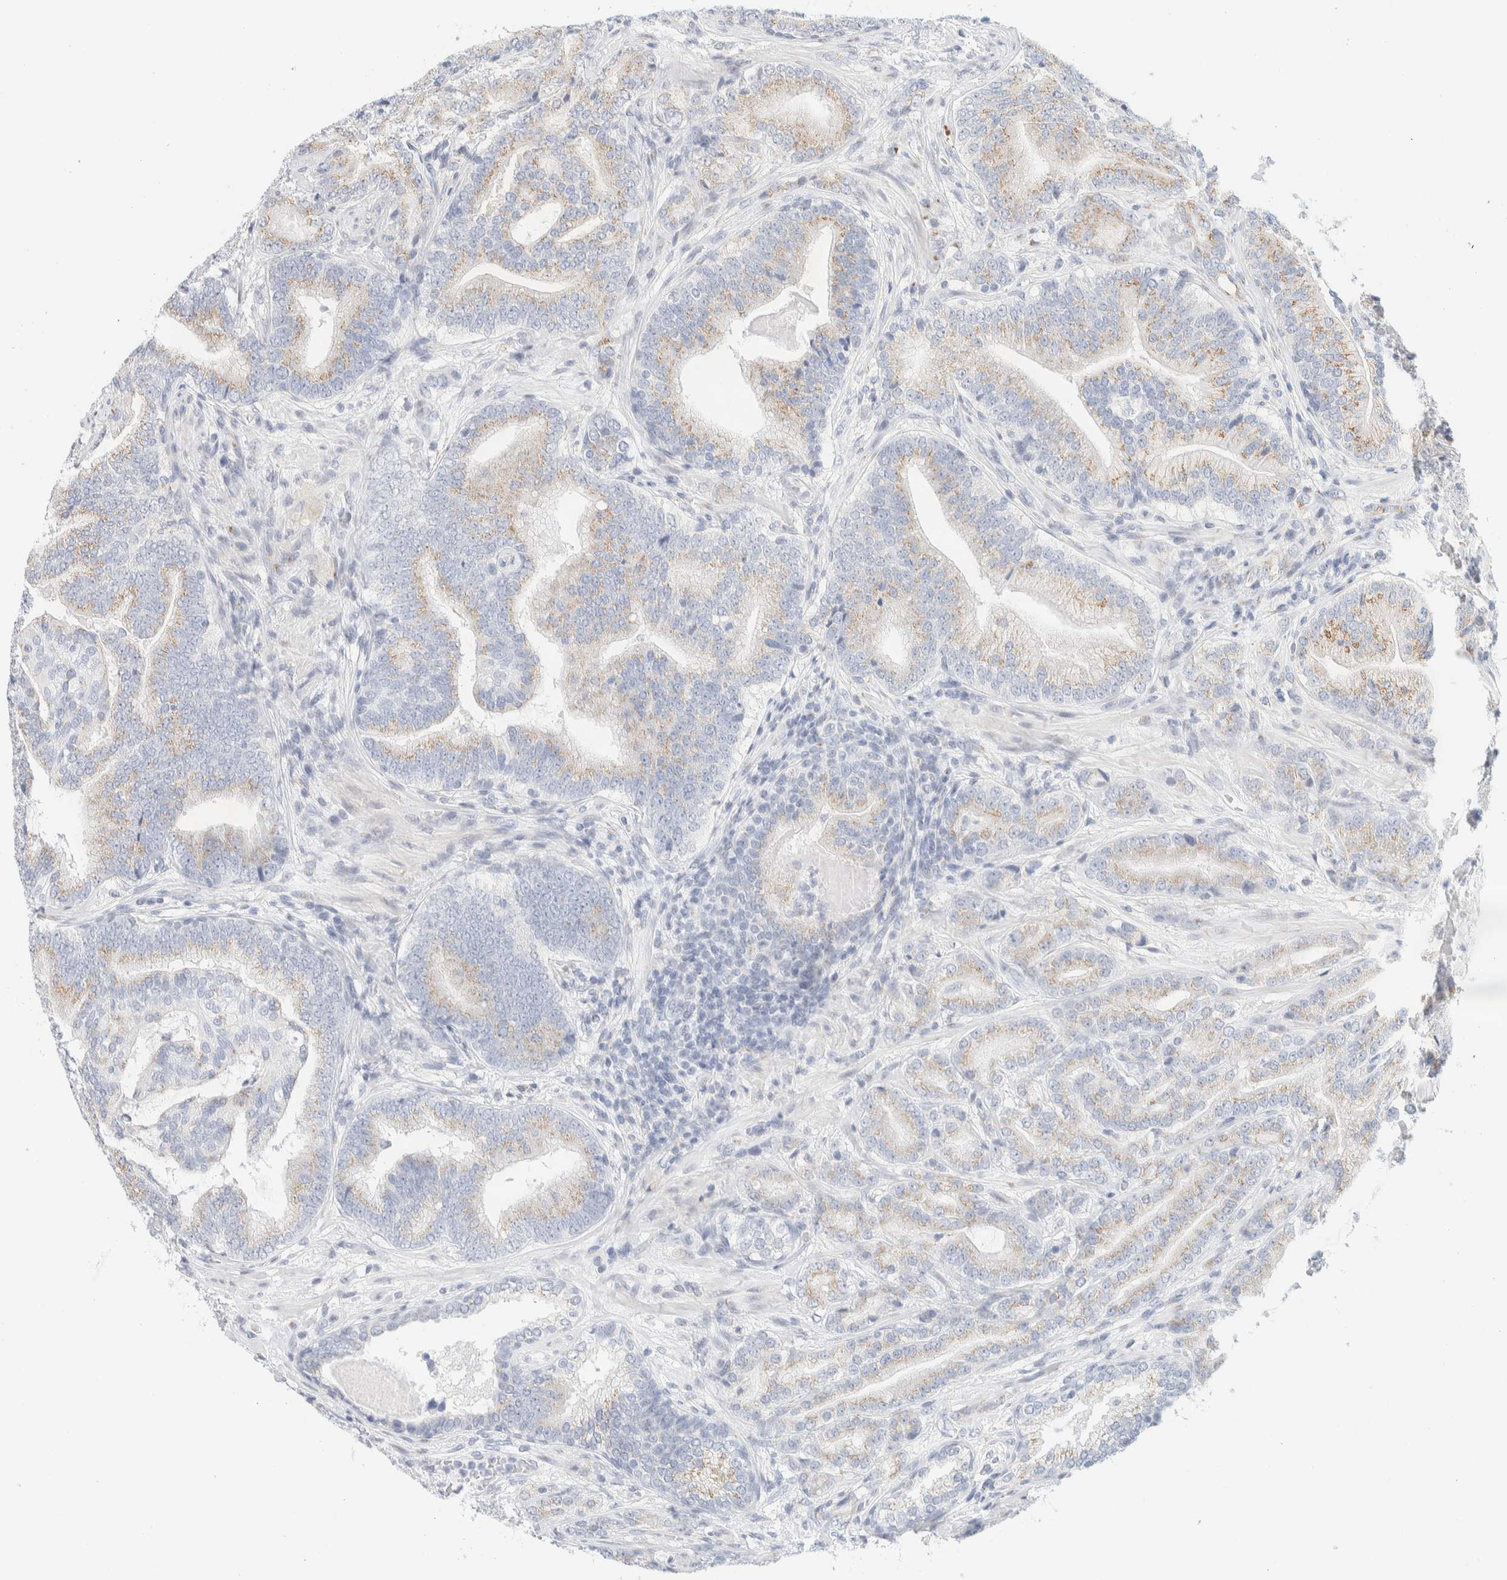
{"staining": {"intensity": "weak", "quantity": ">75%", "location": "cytoplasmic/membranous"}, "tissue": "prostate cancer", "cell_type": "Tumor cells", "image_type": "cancer", "snomed": [{"axis": "morphology", "description": "Adenocarcinoma, High grade"}, {"axis": "topography", "description": "Prostate"}], "caption": "This is a micrograph of immunohistochemistry (IHC) staining of prostate cancer (high-grade adenocarcinoma), which shows weak staining in the cytoplasmic/membranous of tumor cells.", "gene": "SPNS3", "patient": {"sex": "male", "age": 55}}